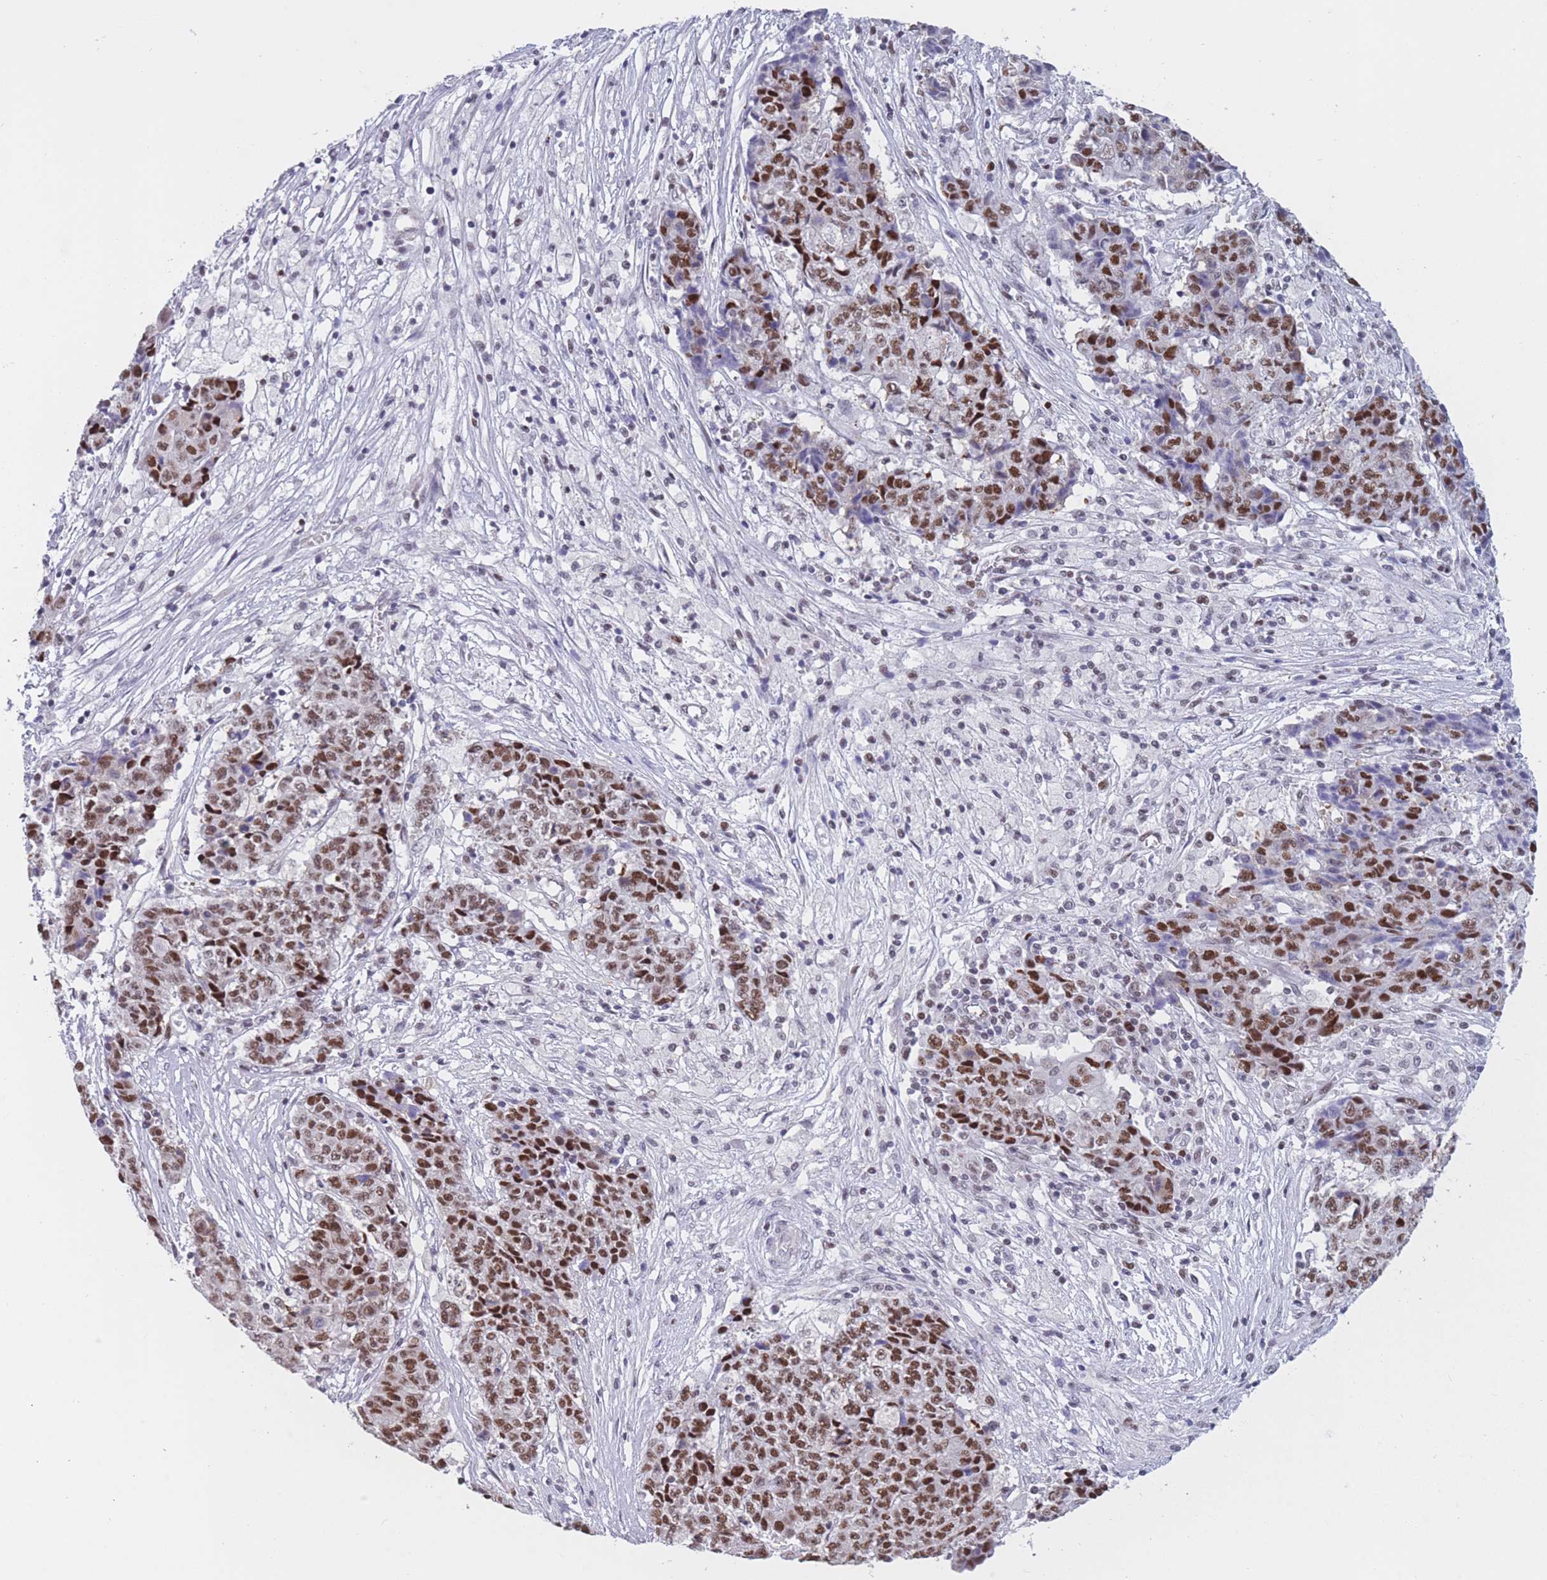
{"staining": {"intensity": "strong", "quantity": "25%-75%", "location": "nuclear"}, "tissue": "ovarian cancer", "cell_type": "Tumor cells", "image_type": "cancer", "snomed": [{"axis": "morphology", "description": "Carcinoma, endometroid"}, {"axis": "topography", "description": "Ovary"}], "caption": "Tumor cells reveal high levels of strong nuclear positivity in about 25%-75% of cells in human ovarian cancer (endometroid carcinoma).", "gene": "NASP", "patient": {"sex": "female", "age": 42}}